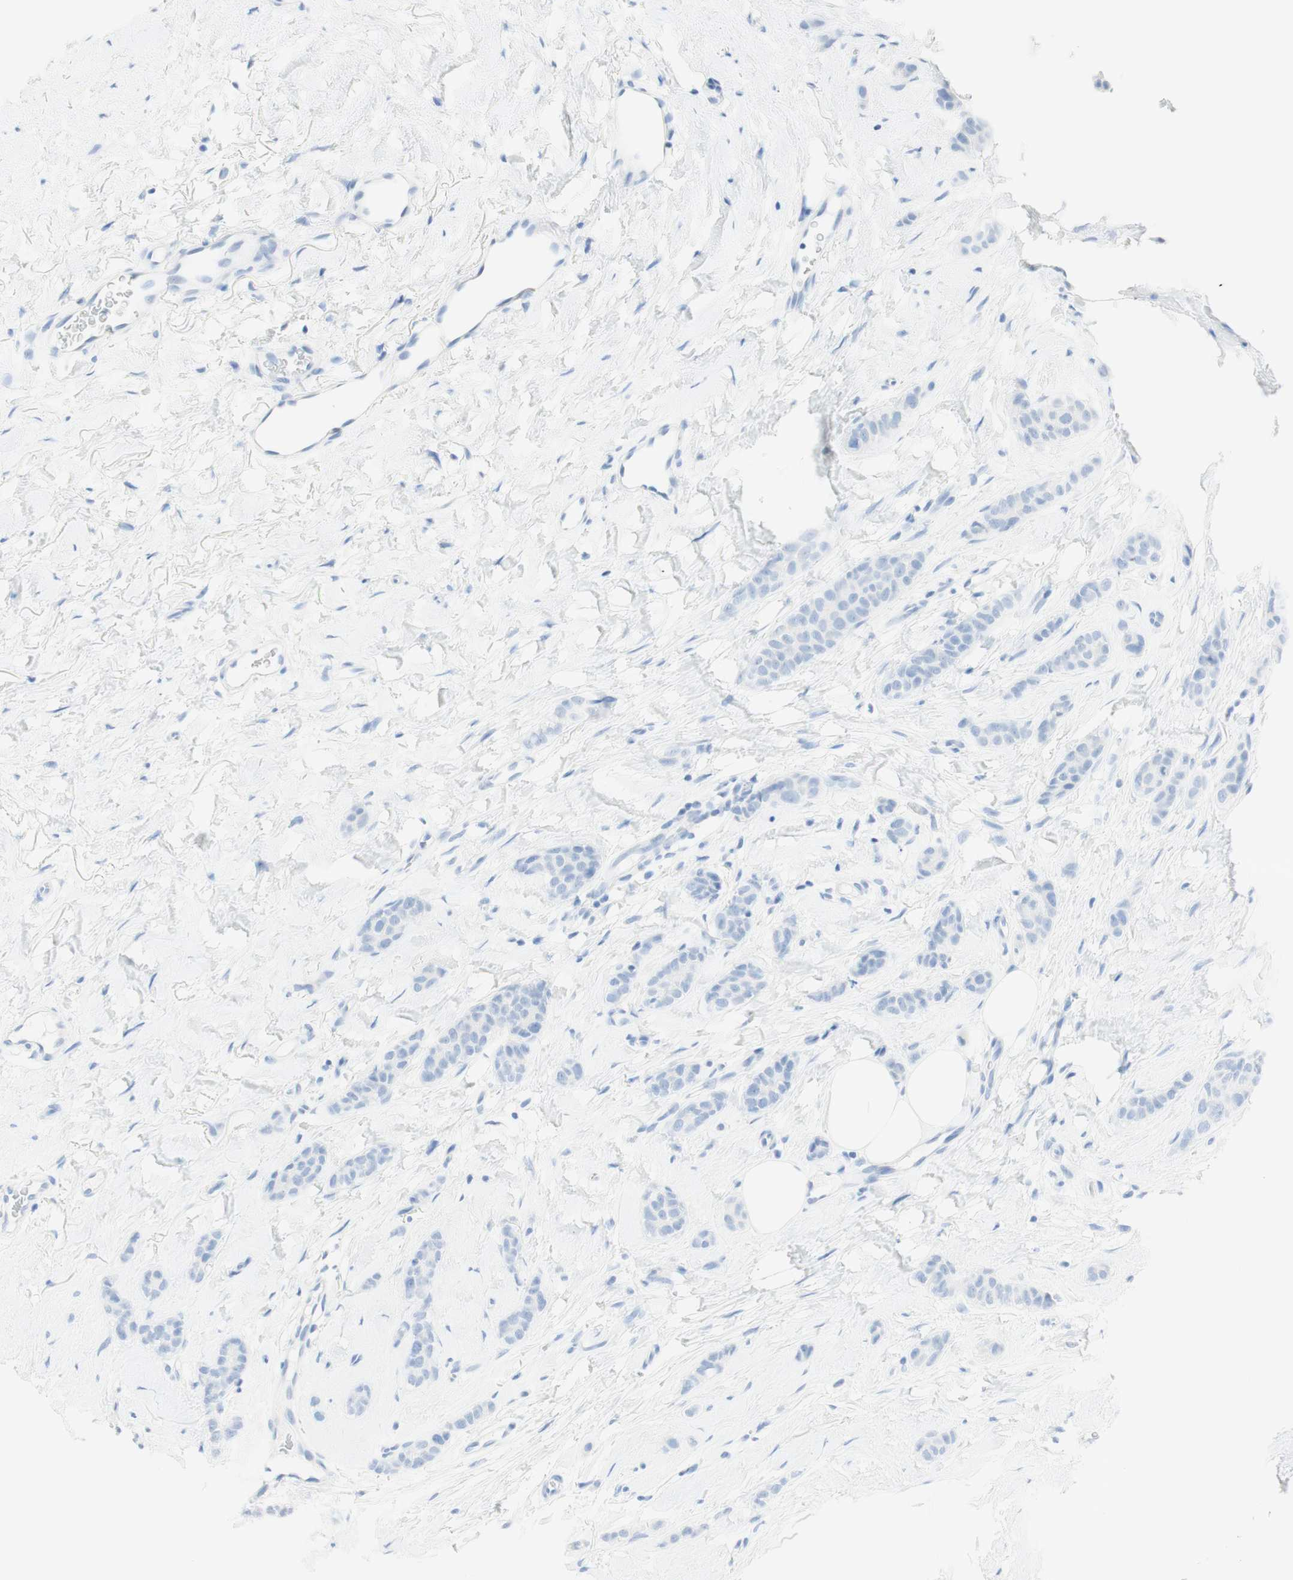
{"staining": {"intensity": "negative", "quantity": "none", "location": "none"}, "tissue": "breast cancer", "cell_type": "Tumor cells", "image_type": "cancer", "snomed": [{"axis": "morphology", "description": "Lobular carcinoma"}, {"axis": "topography", "description": "Skin"}, {"axis": "topography", "description": "Breast"}], "caption": "Tumor cells are negative for protein expression in human breast lobular carcinoma.", "gene": "TPO", "patient": {"sex": "female", "age": 46}}